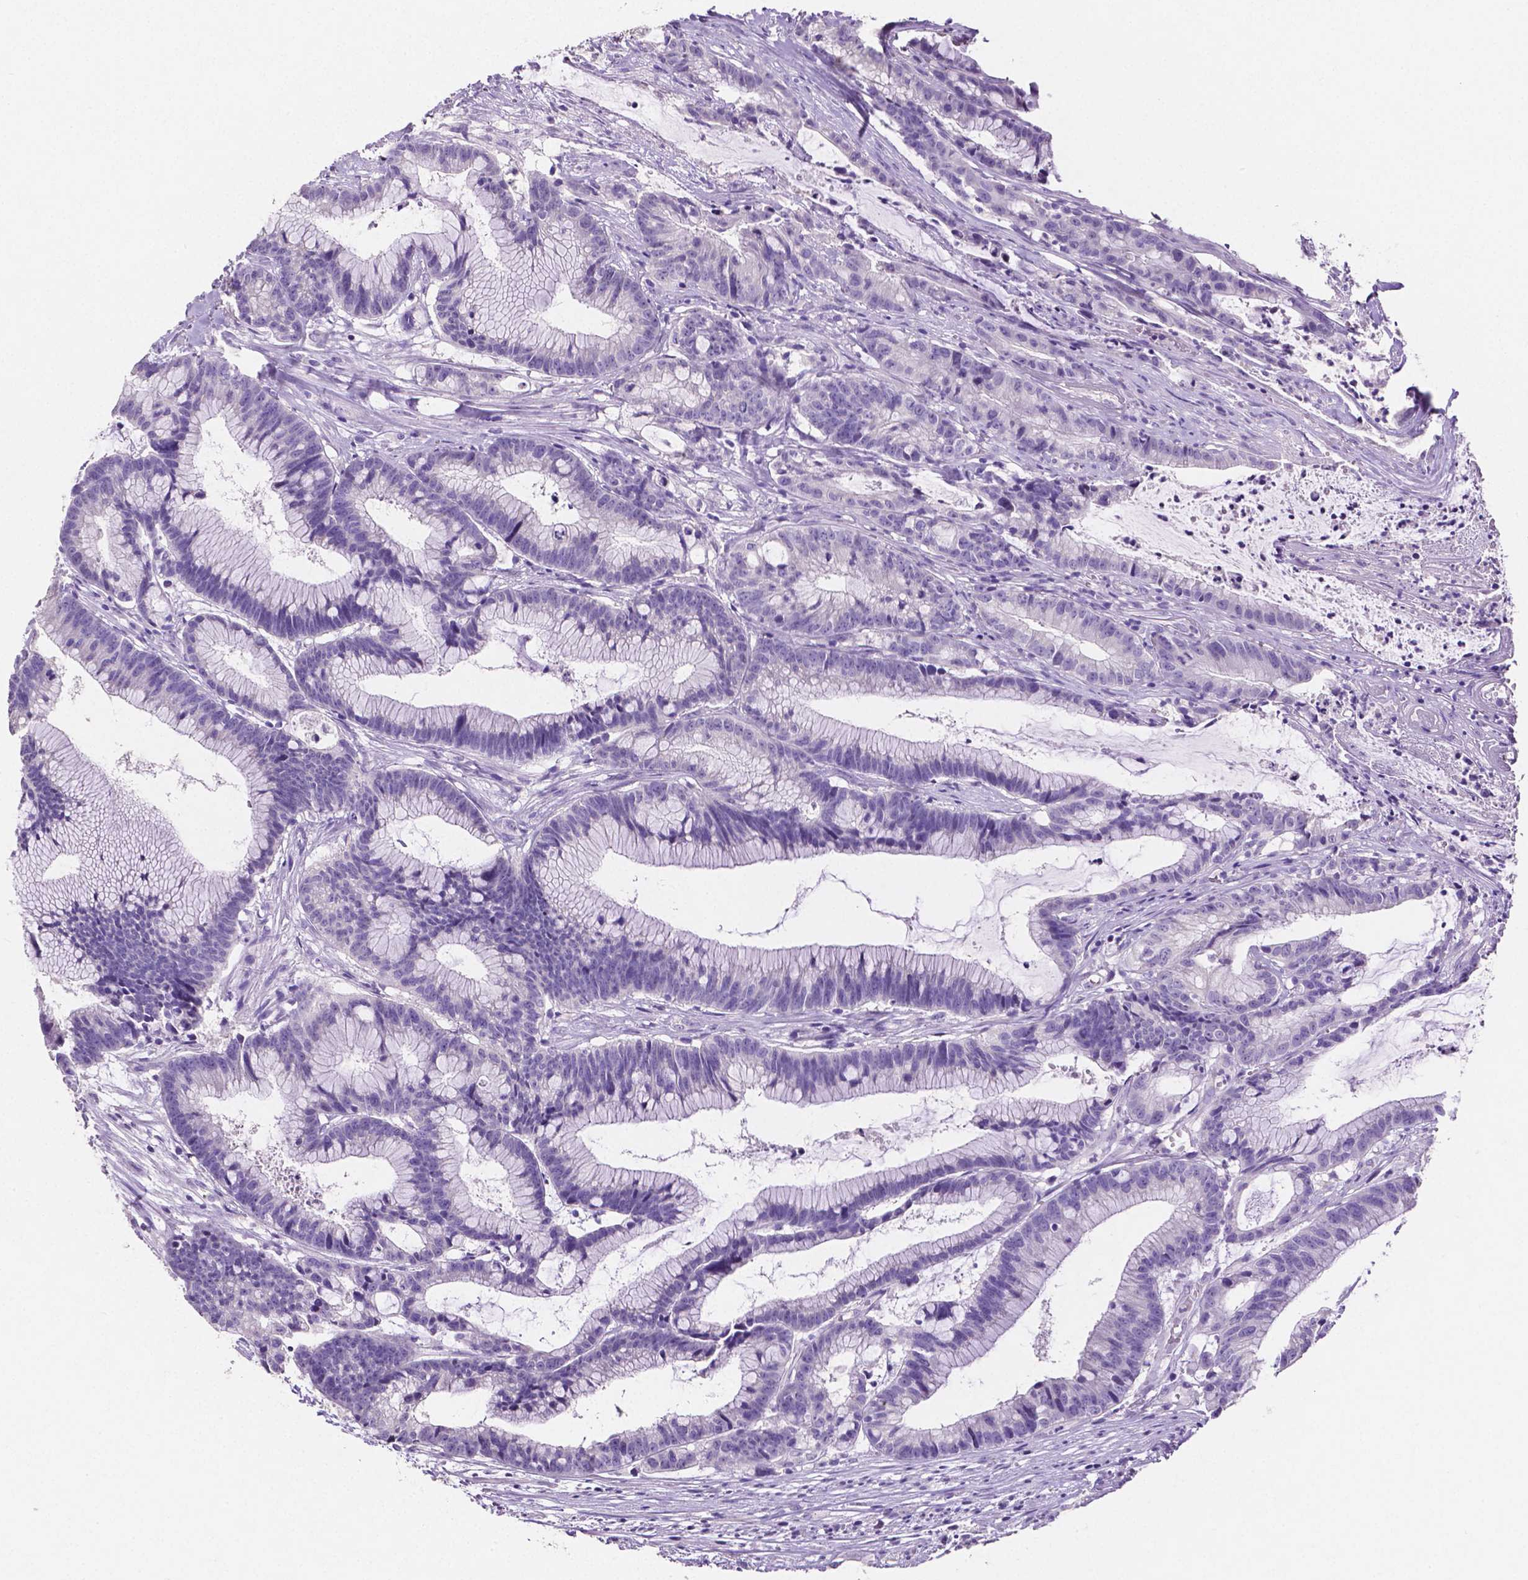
{"staining": {"intensity": "negative", "quantity": "none", "location": "none"}, "tissue": "colorectal cancer", "cell_type": "Tumor cells", "image_type": "cancer", "snomed": [{"axis": "morphology", "description": "Adenocarcinoma, NOS"}, {"axis": "topography", "description": "Colon"}], "caption": "A photomicrograph of colorectal cancer (adenocarcinoma) stained for a protein displays no brown staining in tumor cells.", "gene": "SLC22A2", "patient": {"sex": "female", "age": 78}}